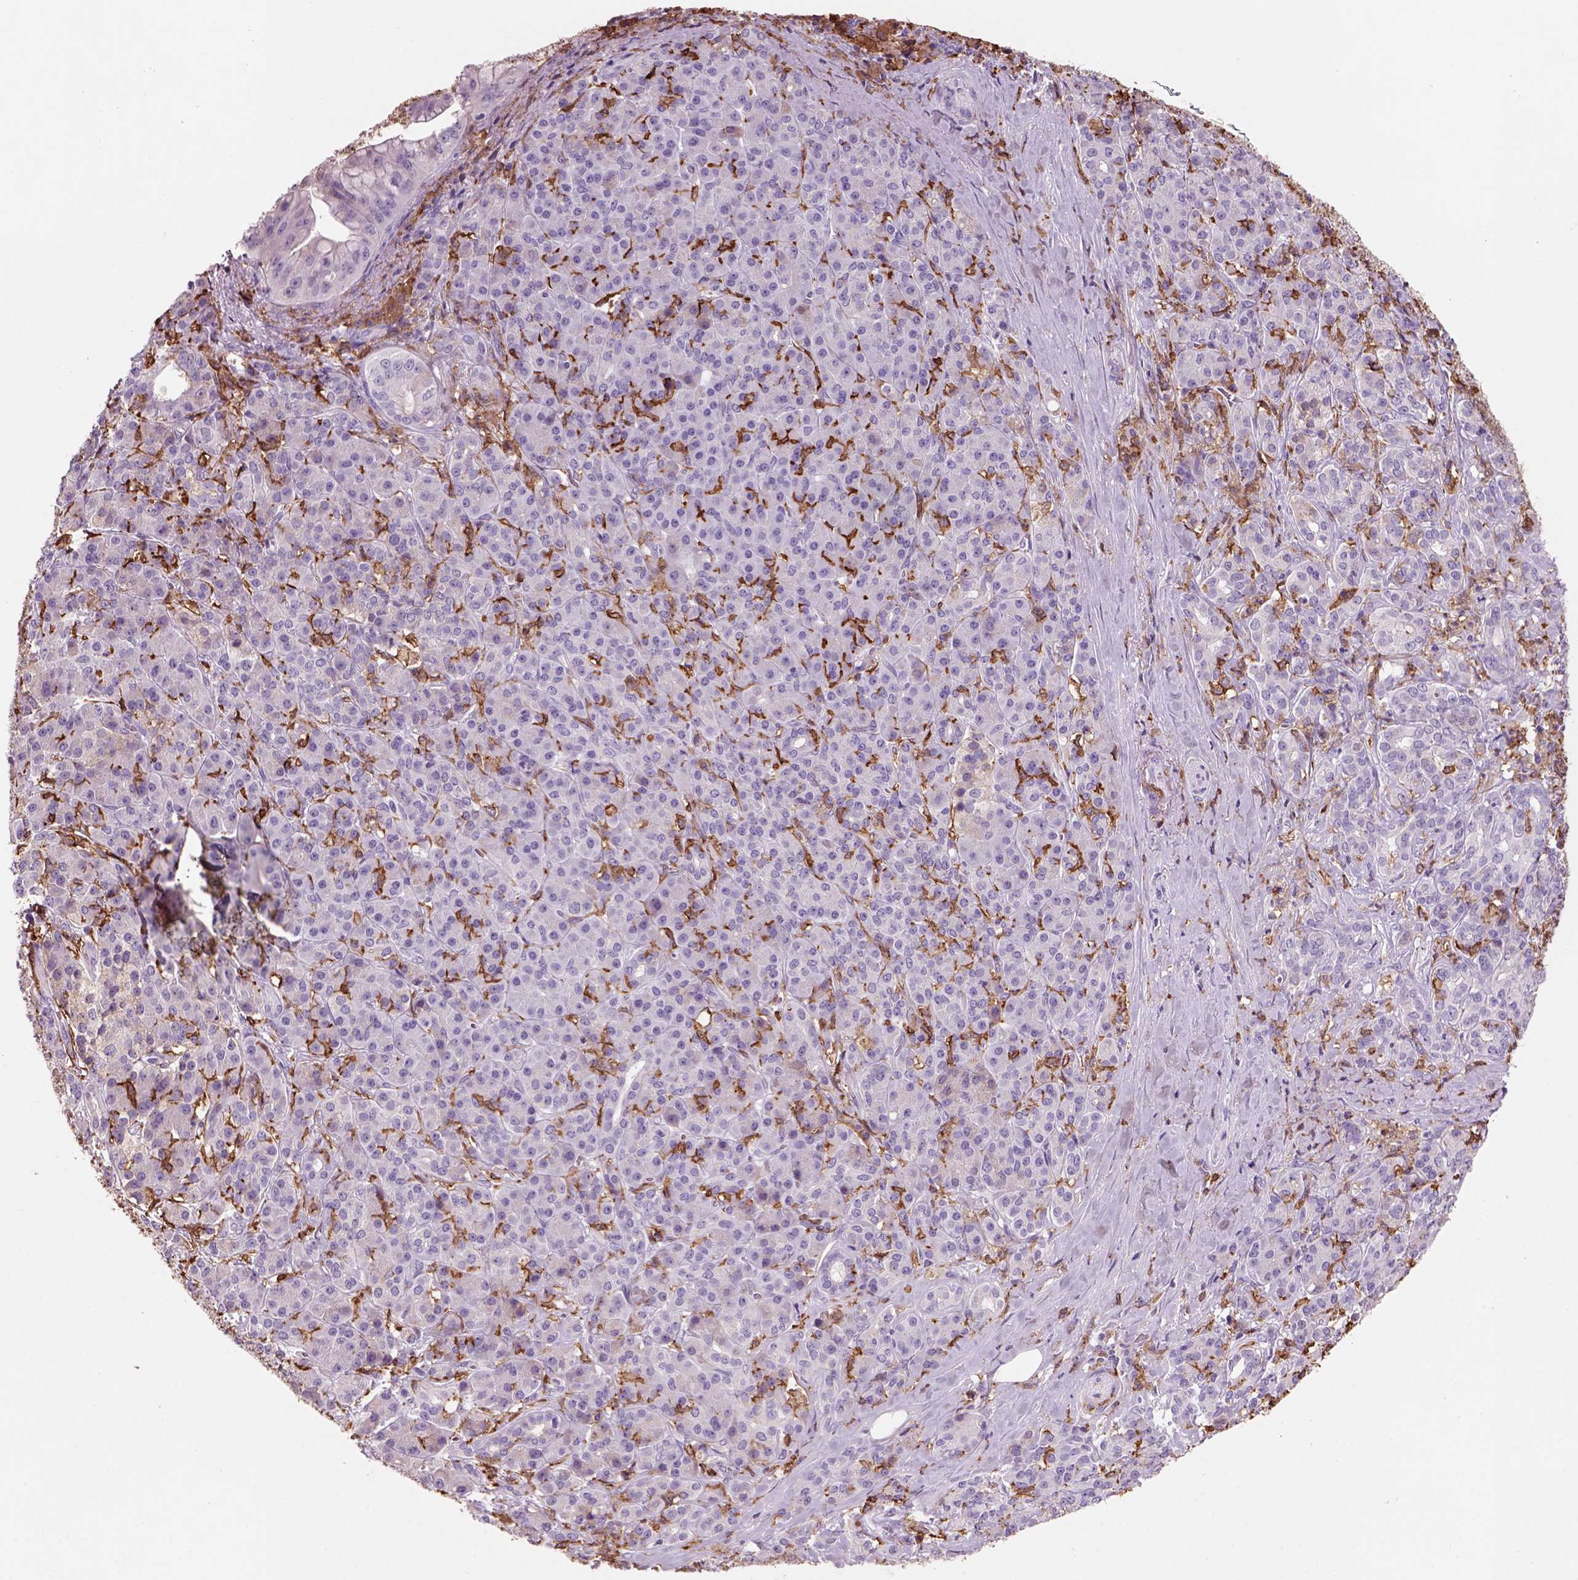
{"staining": {"intensity": "negative", "quantity": "none", "location": "none"}, "tissue": "pancreatic cancer", "cell_type": "Tumor cells", "image_type": "cancer", "snomed": [{"axis": "morphology", "description": "Normal tissue, NOS"}, {"axis": "morphology", "description": "Inflammation, NOS"}, {"axis": "morphology", "description": "Adenocarcinoma, NOS"}, {"axis": "topography", "description": "Pancreas"}], "caption": "Immunohistochemistry (IHC) photomicrograph of pancreatic cancer stained for a protein (brown), which shows no positivity in tumor cells. (IHC, brightfield microscopy, high magnification).", "gene": "CD14", "patient": {"sex": "male", "age": 57}}